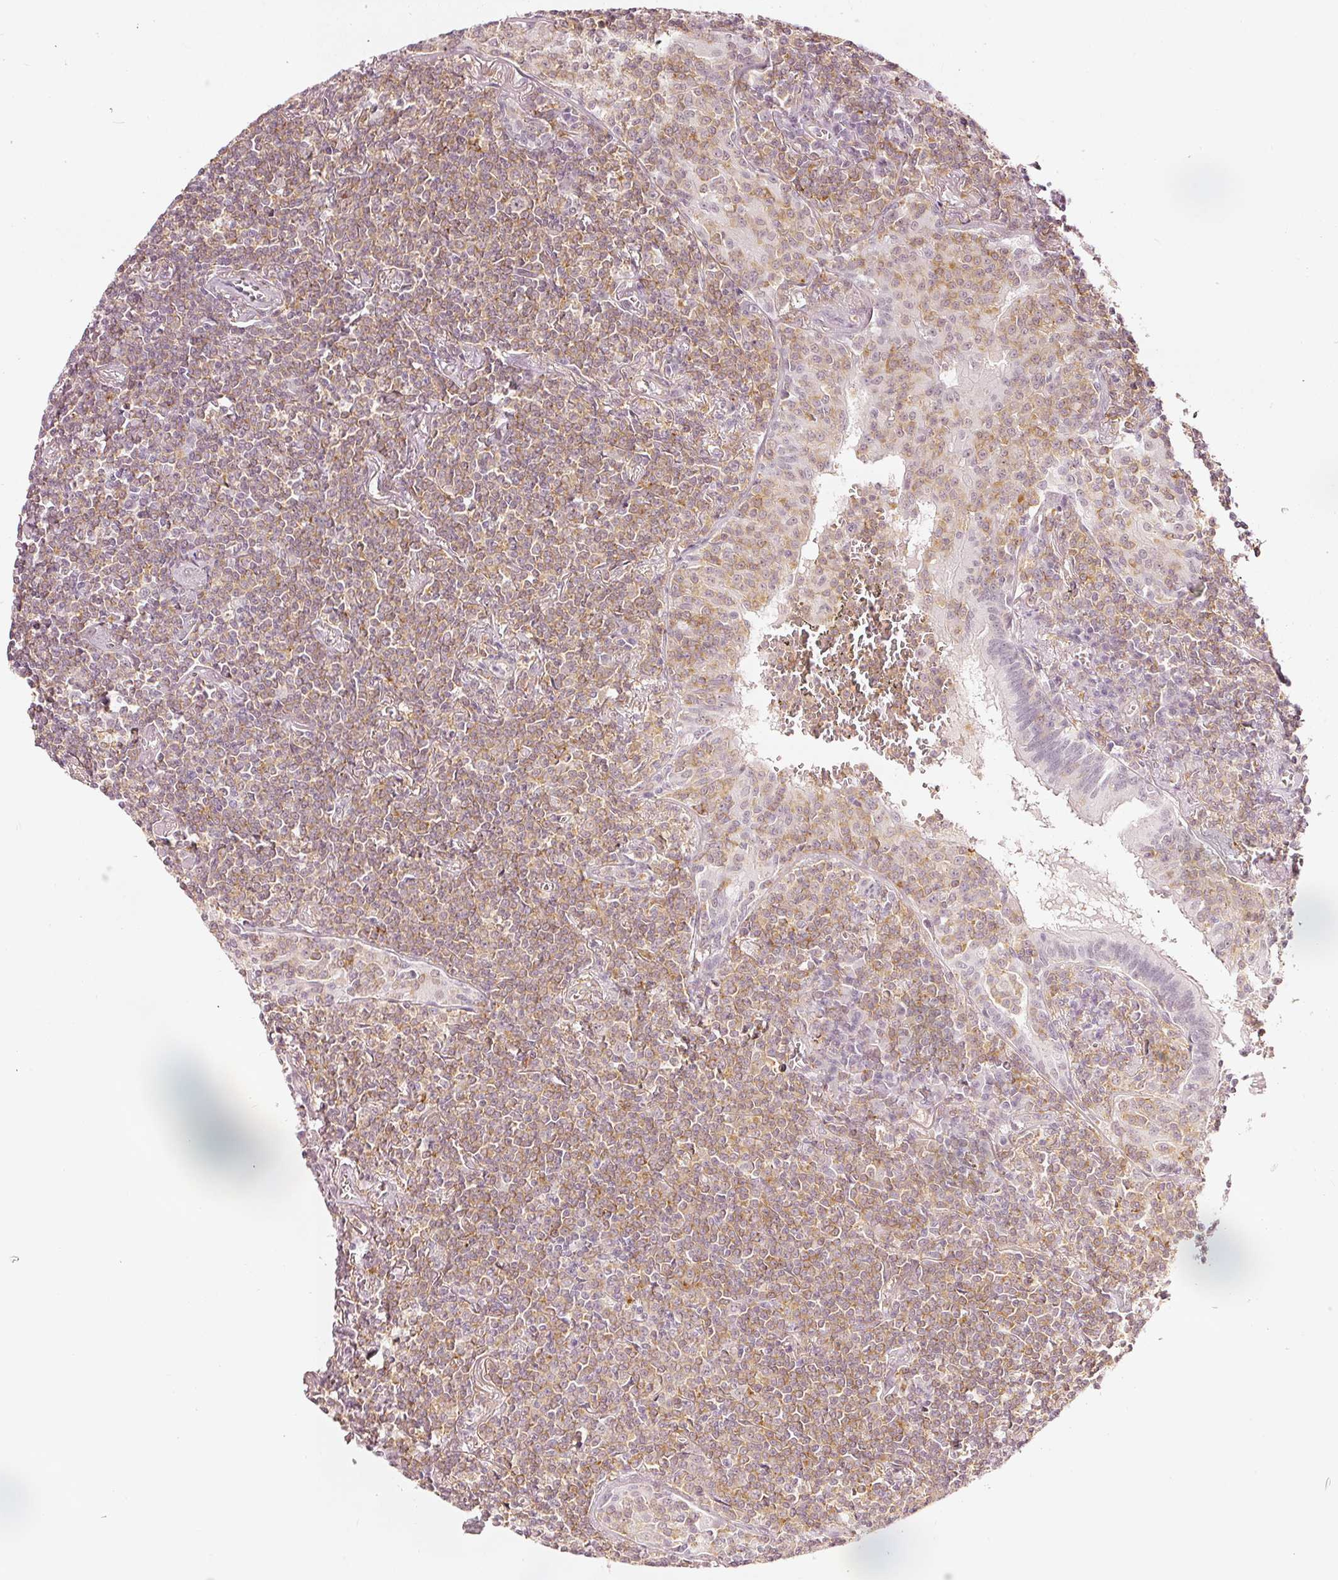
{"staining": {"intensity": "moderate", "quantity": ">75%", "location": "cytoplasmic/membranous"}, "tissue": "lymphoma", "cell_type": "Tumor cells", "image_type": "cancer", "snomed": [{"axis": "morphology", "description": "Malignant lymphoma, non-Hodgkin's type, Low grade"}, {"axis": "topography", "description": "Lung"}], "caption": "Immunohistochemical staining of malignant lymphoma, non-Hodgkin's type (low-grade) shows medium levels of moderate cytoplasmic/membranous protein expression in approximately >75% of tumor cells.", "gene": "DRD2", "patient": {"sex": "female", "age": 71}}